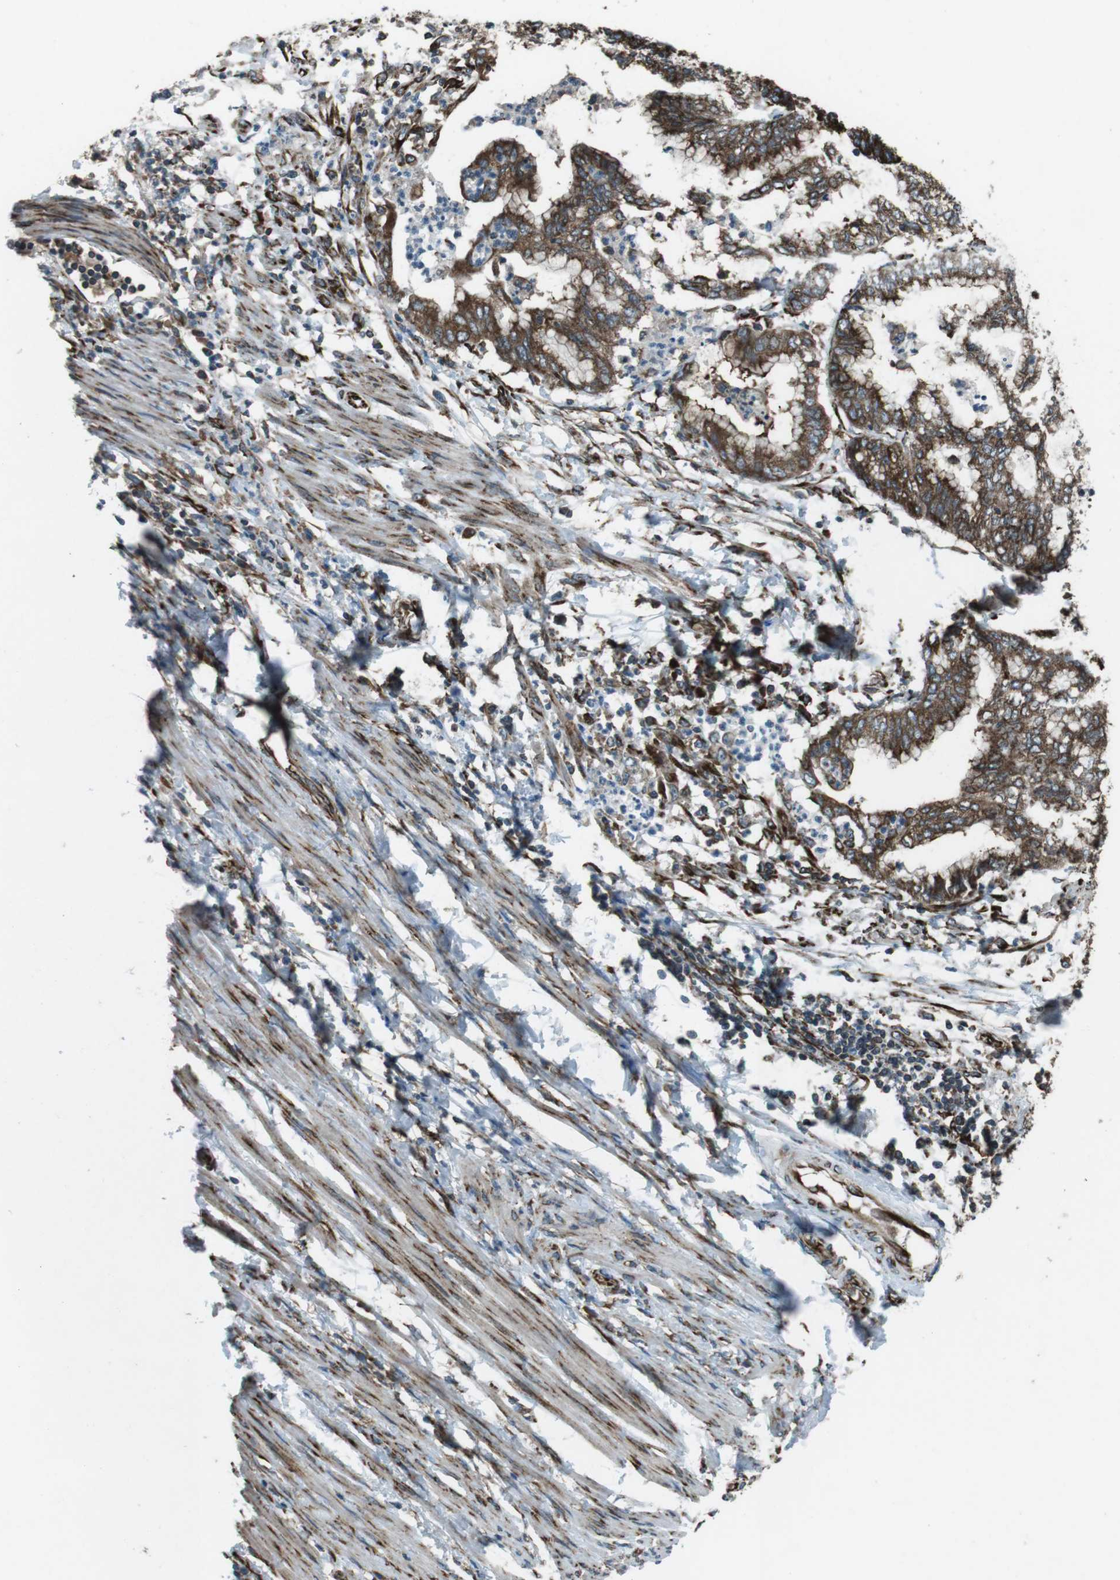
{"staining": {"intensity": "strong", "quantity": ">75%", "location": "cytoplasmic/membranous"}, "tissue": "endometrial cancer", "cell_type": "Tumor cells", "image_type": "cancer", "snomed": [{"axis": "morphology", "description": "Necrosis, NOS"}, {"axis": "morphology", "description": "Adenocarcinoma, NOS"}, {"axis": "topography", "description": "Endometrium"}], "caption": "Immunohistochemical staining of endometrial adenocarcinoma shows strong cytoplasmic/membranous protein staining in approximately >75% of tumor cells.", "gene": "KTN1", "patient": {"sex": "female", "age": 79}}